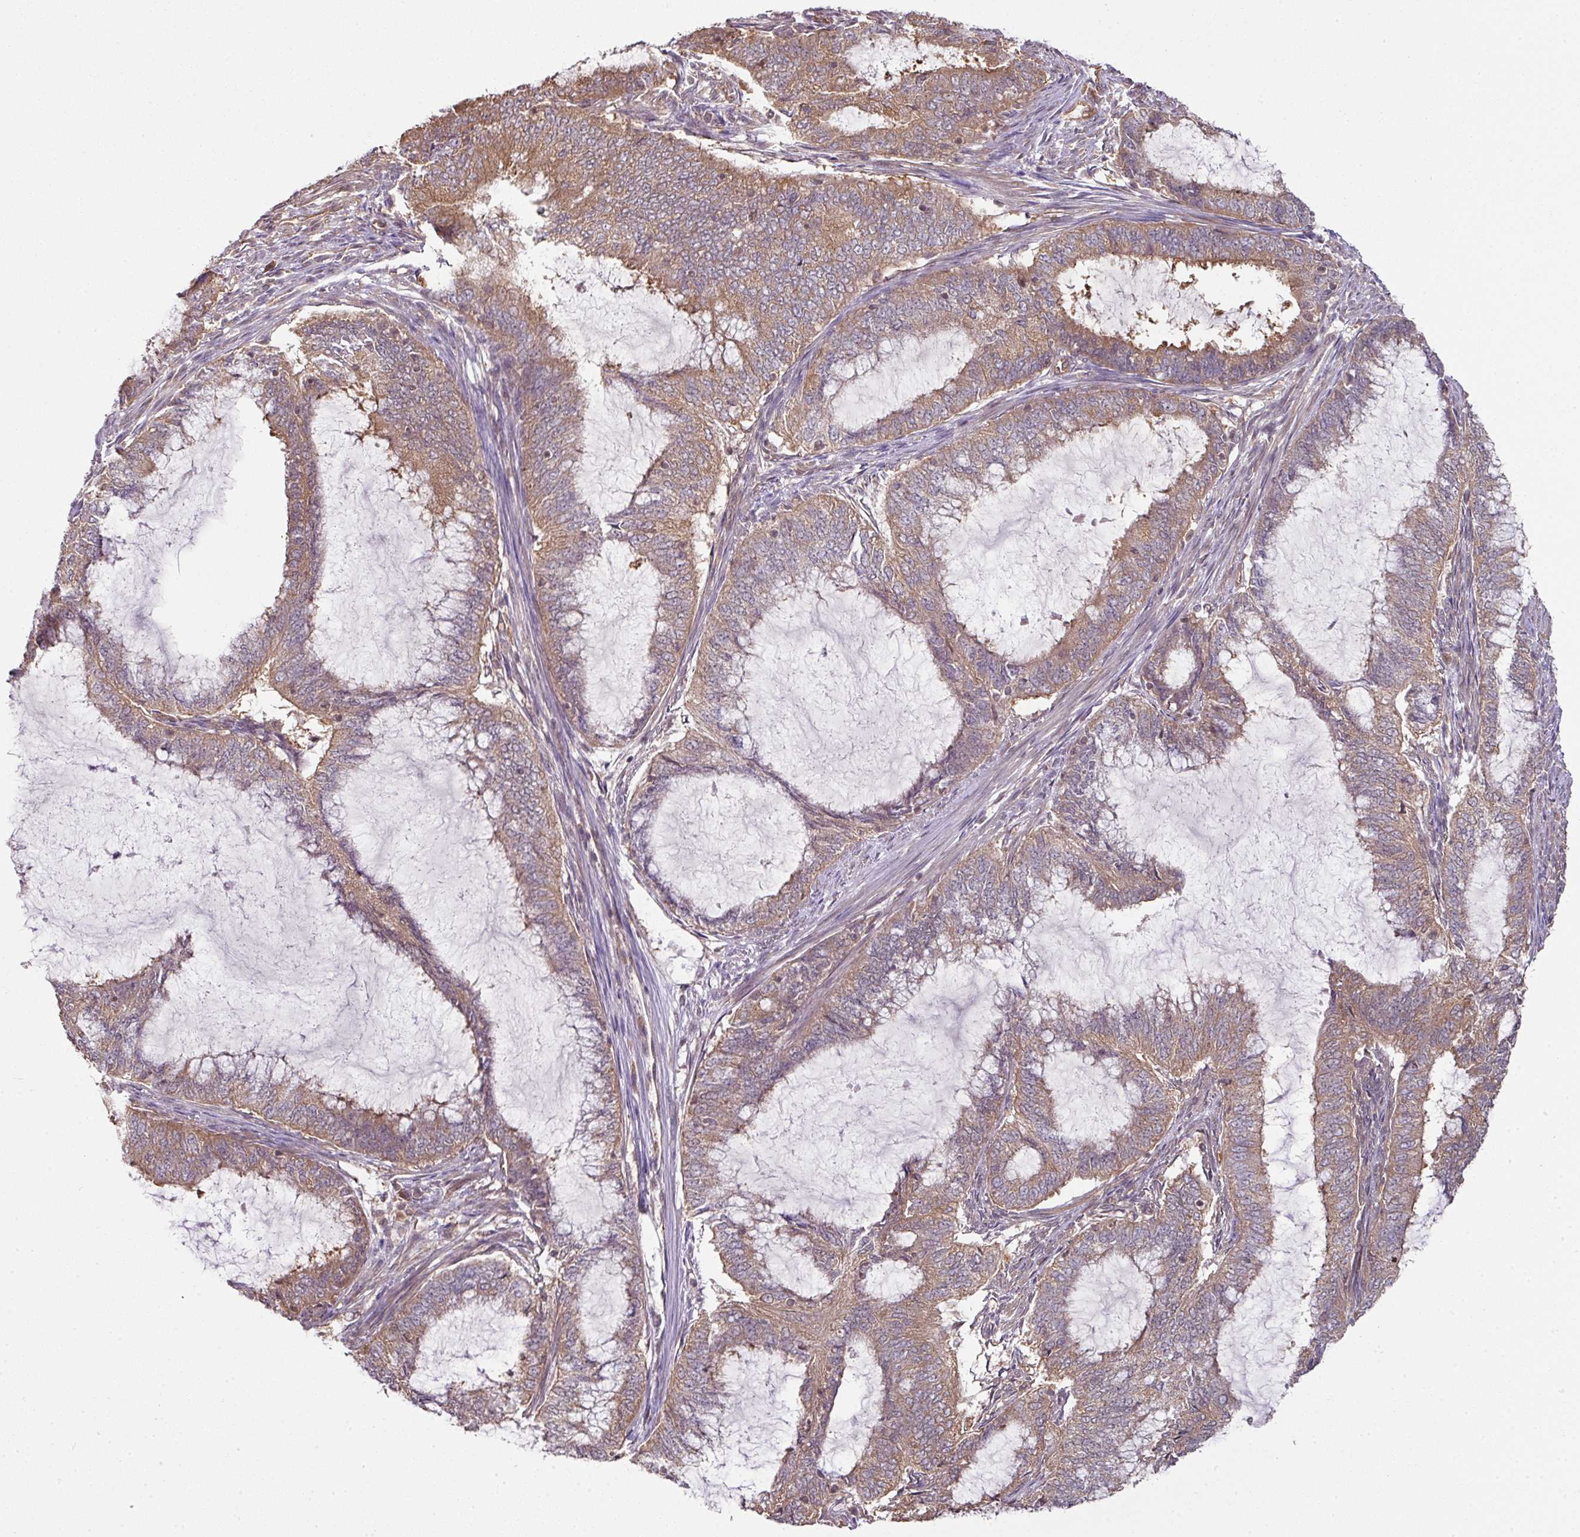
{"staining": {"intensity": "moderate", "quantity": ">75%", "location": "cytoplasmic/membranous"}, "tissue": "endometrial cancer", "cell_type": "Tumor cells", "image_type": "cancer", "snomed": [{"axis": "morphology", "description": "Adenocarcinoma, NOS"}, {"axis": "topography", "description": "Endometrium"}], "caption": "Tumor cells show medium levels of moderate cytoplasmic/membranous expression in about >75% of cells in endometrial adenocarcinoma.", "gene": "ANKRD18A", "patient": {"sex": "female", "age": 51}}